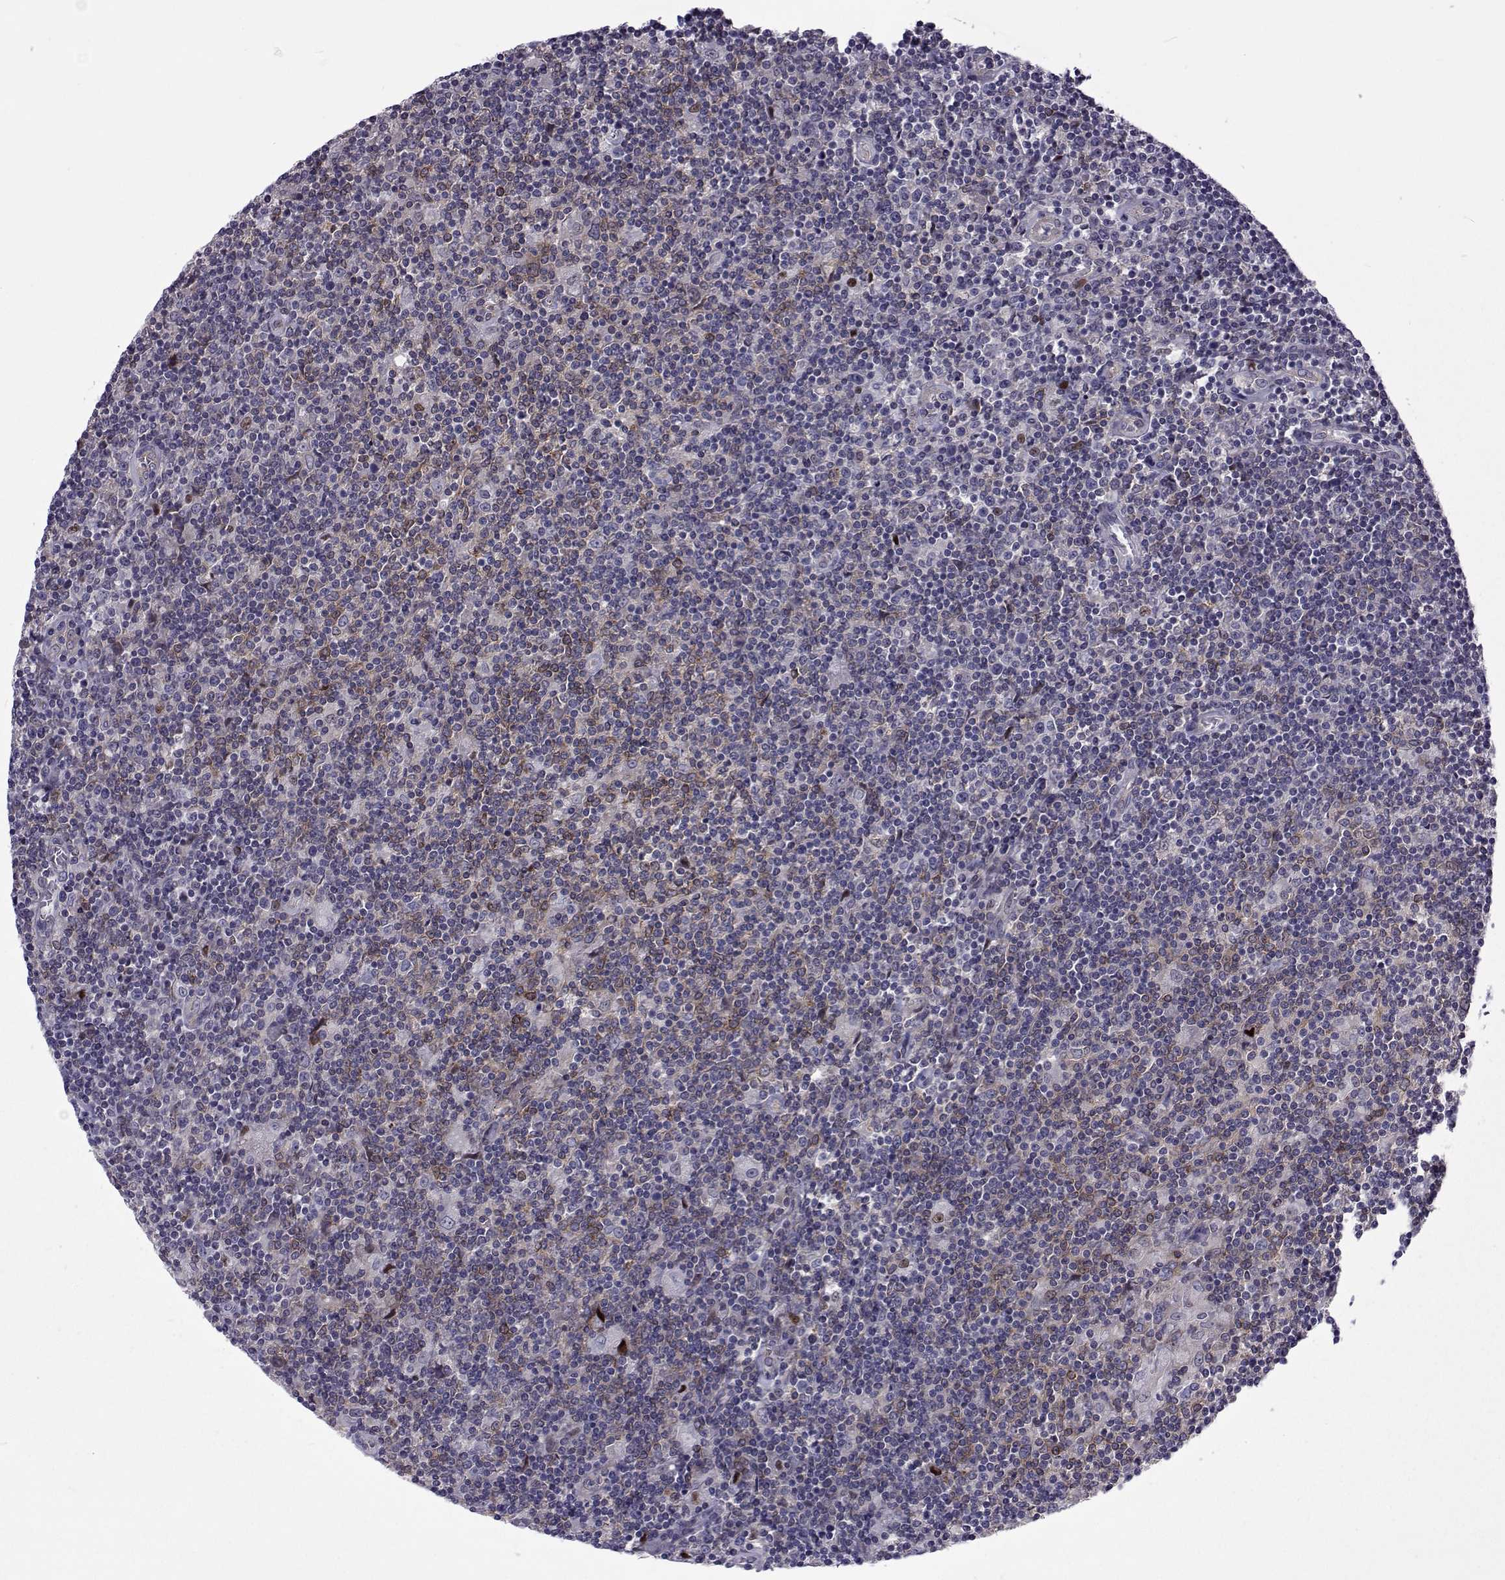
{"staining": {"intensity": "negative", "quantity": "none", "location": "none"}, "tissue": "lymphoma", "cell_type": "Tumor cells", "image_type": "cancer", "snomed": [{"axis": "morphology", "description": "Hodgkin's disease, NOS"}, {"axis": "topography", "description": "Lymph node"}], "caption": "IHC micrograph of neoplastic tissue: Hodgkin's disease stained with DAB displays no significant protein expression in tumor cells.", "gene": "TCF15", "patient": {"sex": "male", "age": 40}}